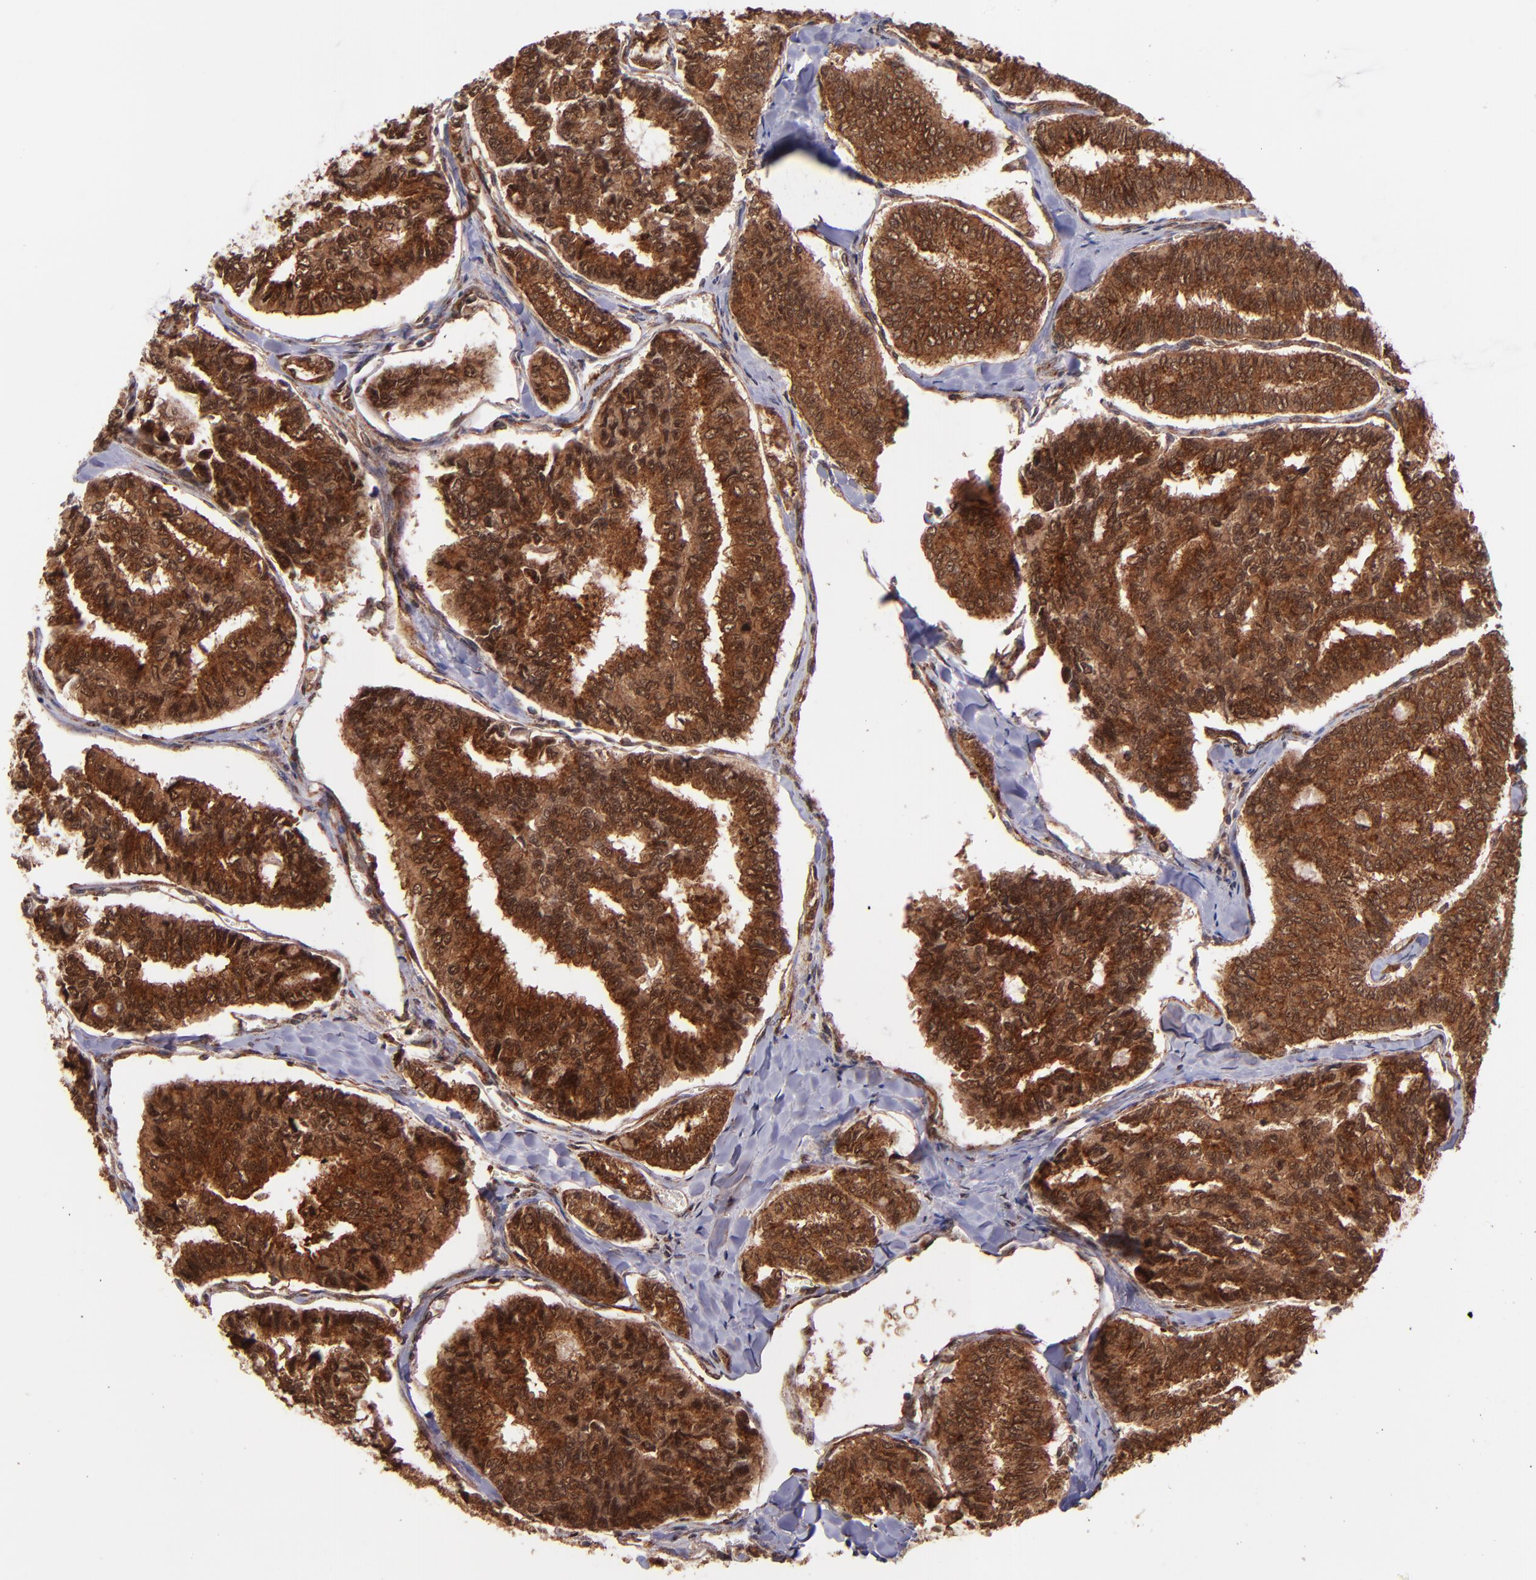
{"staining": {"intensity": "strong", "quantity": ">75%", "location": "cytoplasmic/membranous"}, "tissue": "thyroid cancer", "cell_type": "Tumor cells", "image_type": "cancer", "snomed": [{"axis": "morphology", "description": "Papillary adenocarcinoma, NOS"}, {"axis": "topography", "description": "Thyroid gland"}], "caption": "A brown stain labels strong cytoplasmic/membranous expression of a protein in thyroid papillary adenocarcinoma tumor cells.", "gene": "STX8", "patient": {"sex": "female", "age": 35}}